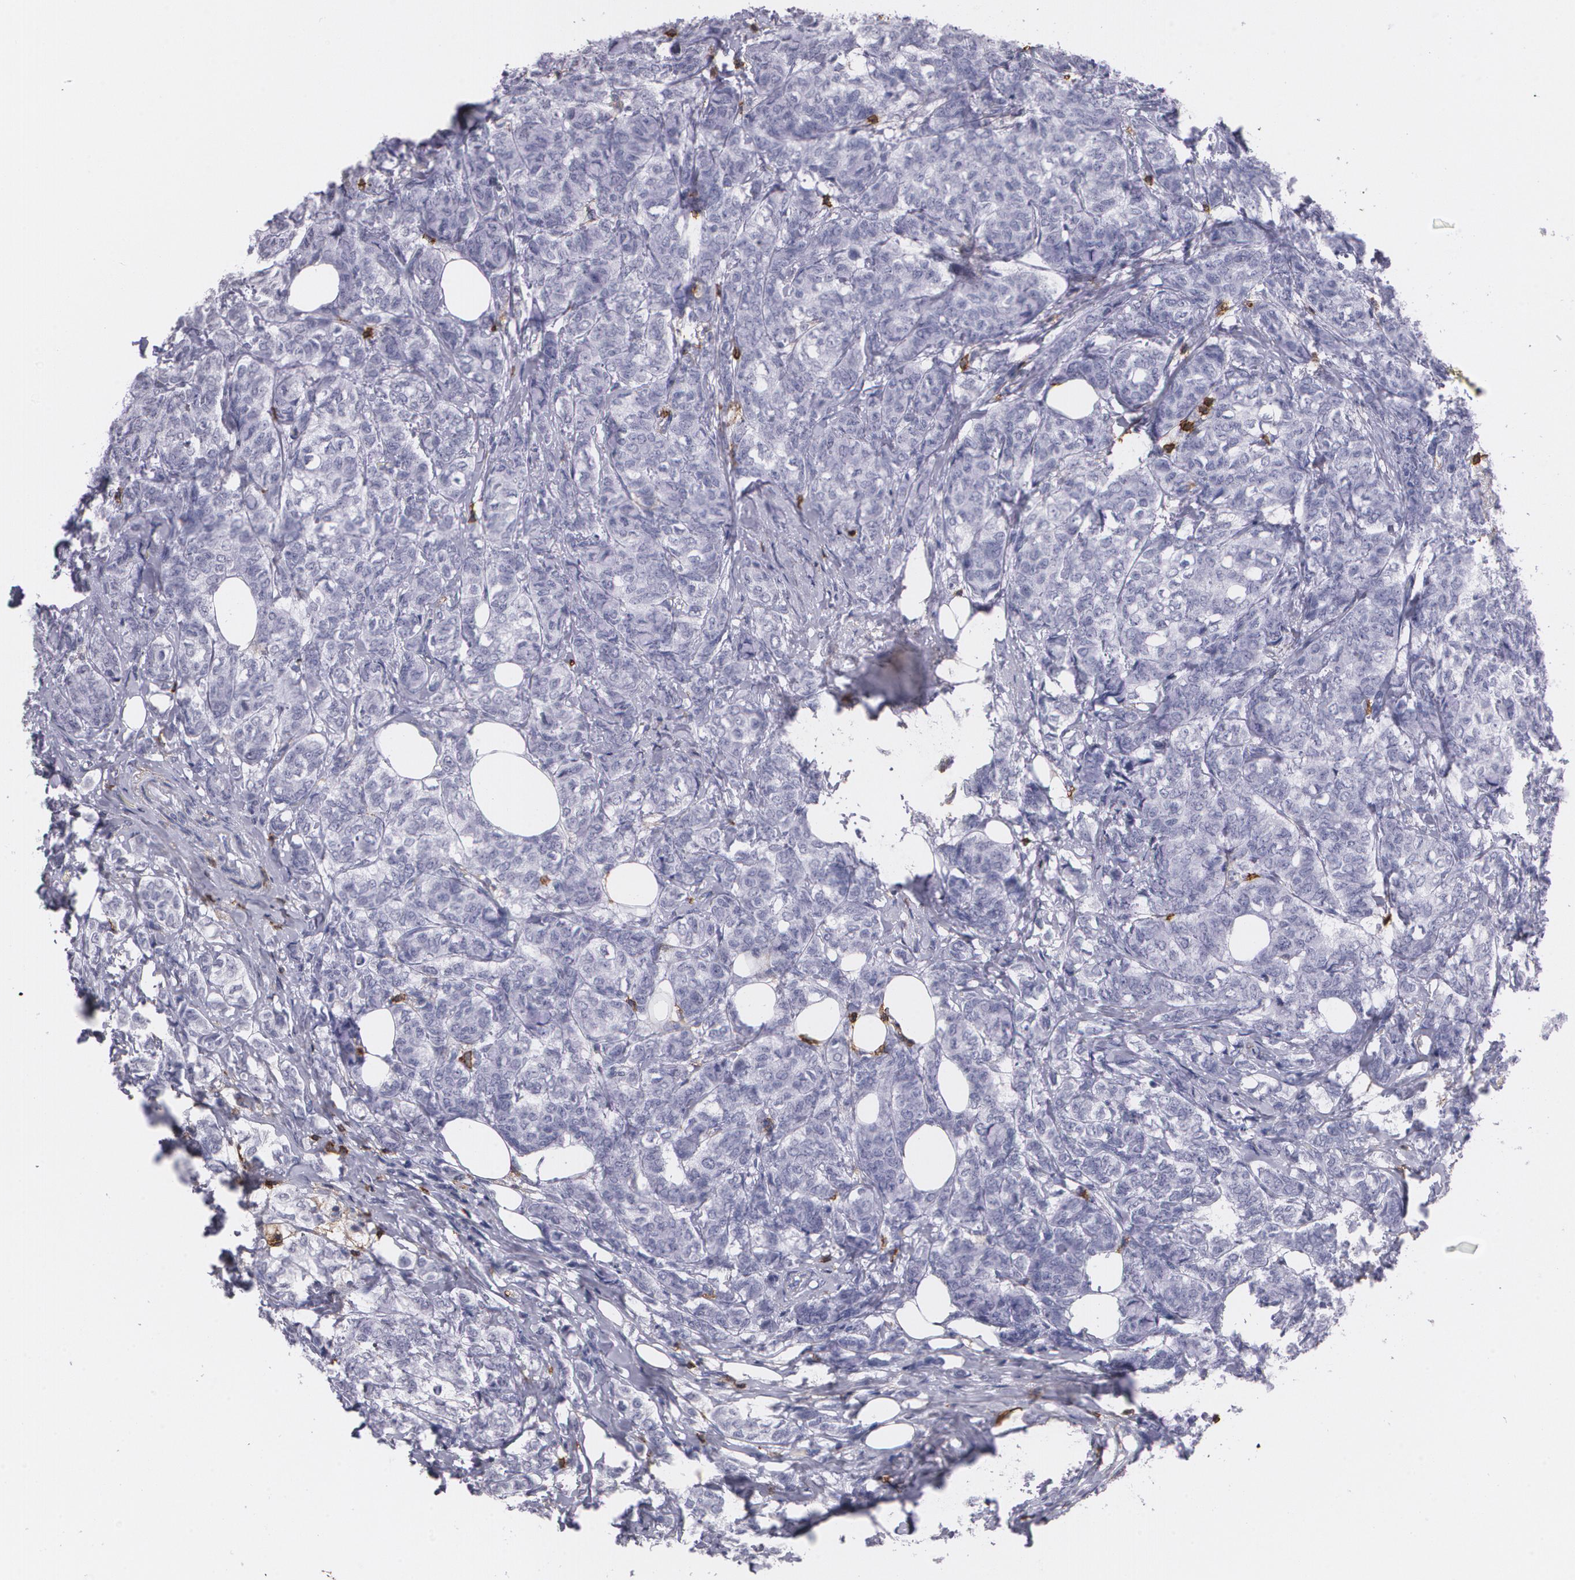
{"staining": {"intensity": "negative", "quantity": "none", "location": "none"}, "tissue": "breast cancer", "cell_type": "Tumor cells", "image_type": "cancer", "snomed": [{"axis": "morphology", "description": "Lobular carcinoma"}, {"axis": "topography", "description": "Breast"}], "caption": "Protein analysis of breast cancer demonstrates no significant staining in tumor cells.", "gene": "PTPRC", "patient": {"sex": "female", "age": 60}}